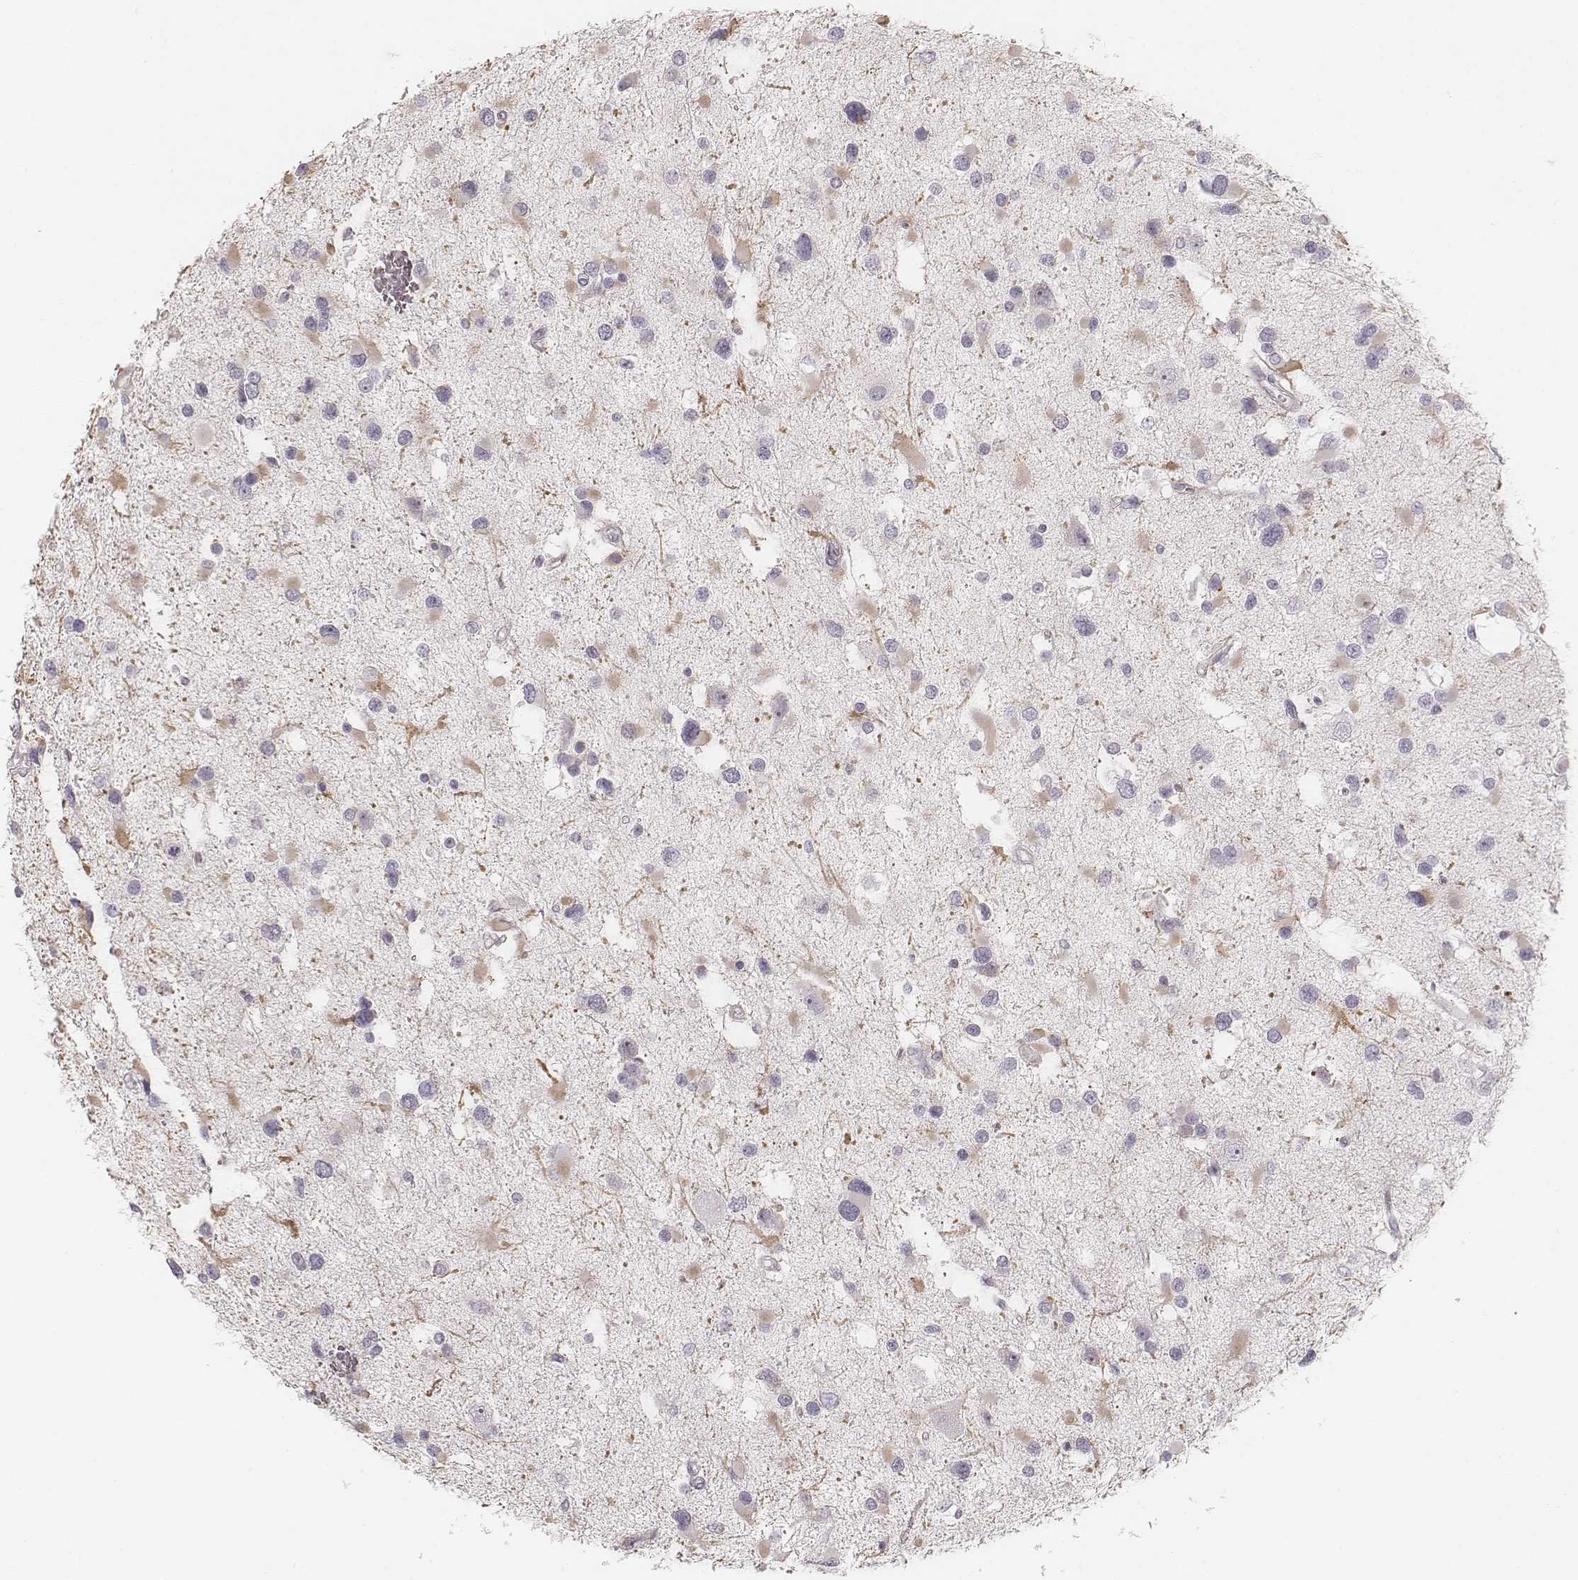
{"staining": {"intensity": "negative", "quantity": "none", "location": "none"}, "tissue": "glioma", "cell_type": "Tumor cells", "image_type": "cancer", "snomed": [{"axis": "morphology", "description": "Glioma, malignant, Low grade"}, {"axis": "topography", "description": "Brain"}], "caption": "This photomicrograph is of low-grade glioma (malignant) stained with IHC to label a protein in brown with the nuclei are counter-stained blue. There is no positivity in tumor cells. Brightfield microscopy of immunohistochemistry (IHC) stained with DAB (3,3'-diaminobenzidine) (brown) and hematoxylin (blue), captured at high magnification.", "gene": "SPATA24", "patient": {"sex": "female", "age": 32}}